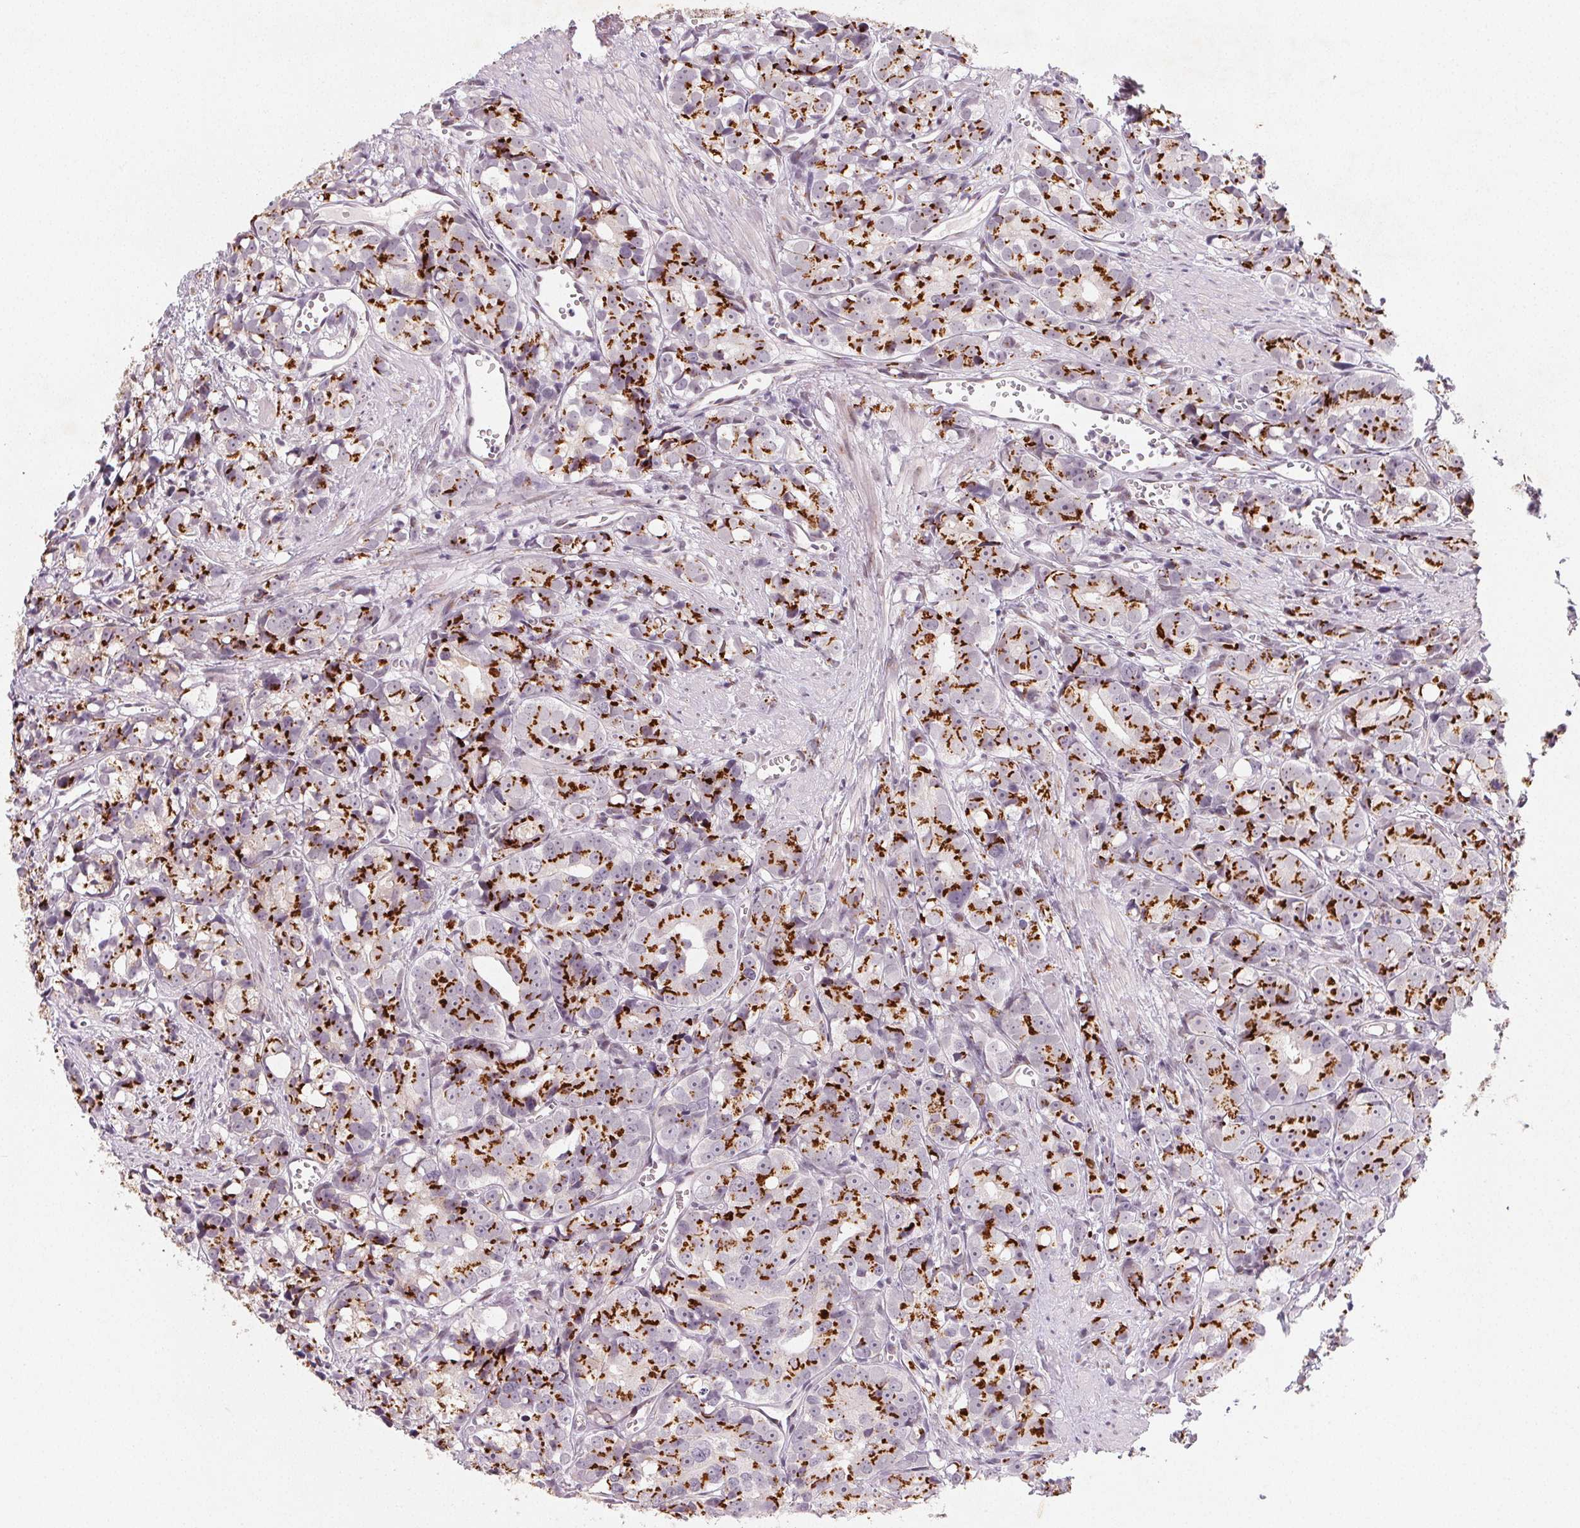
{"staining": {"intensity": "strong", "quantity": ">75%", "location": "cytoplasmic/membranous"}, "tissue": "prostate cancer", "cell_type": "Tumor cells", "image_type": "cancer", "snomed": [{"axis": "morphology", "description": "Adenocarcinoma, High grade"}, {"axis": "topography", "description": "Prostate"}], "caption": "Immunohistochemical staining of human adenocarcinoma (high-grade) (prostate) demonstrates high levels of strong cytoplasmic/membranous protein expression in approximately >75% of tumor cells. (Stains: DAB in brown, nuclei in blue, Microscopy: brightfield microscopy at high magnification).", "gene": "RAB22A", "patient": {"sex": "male", "age": 77}}